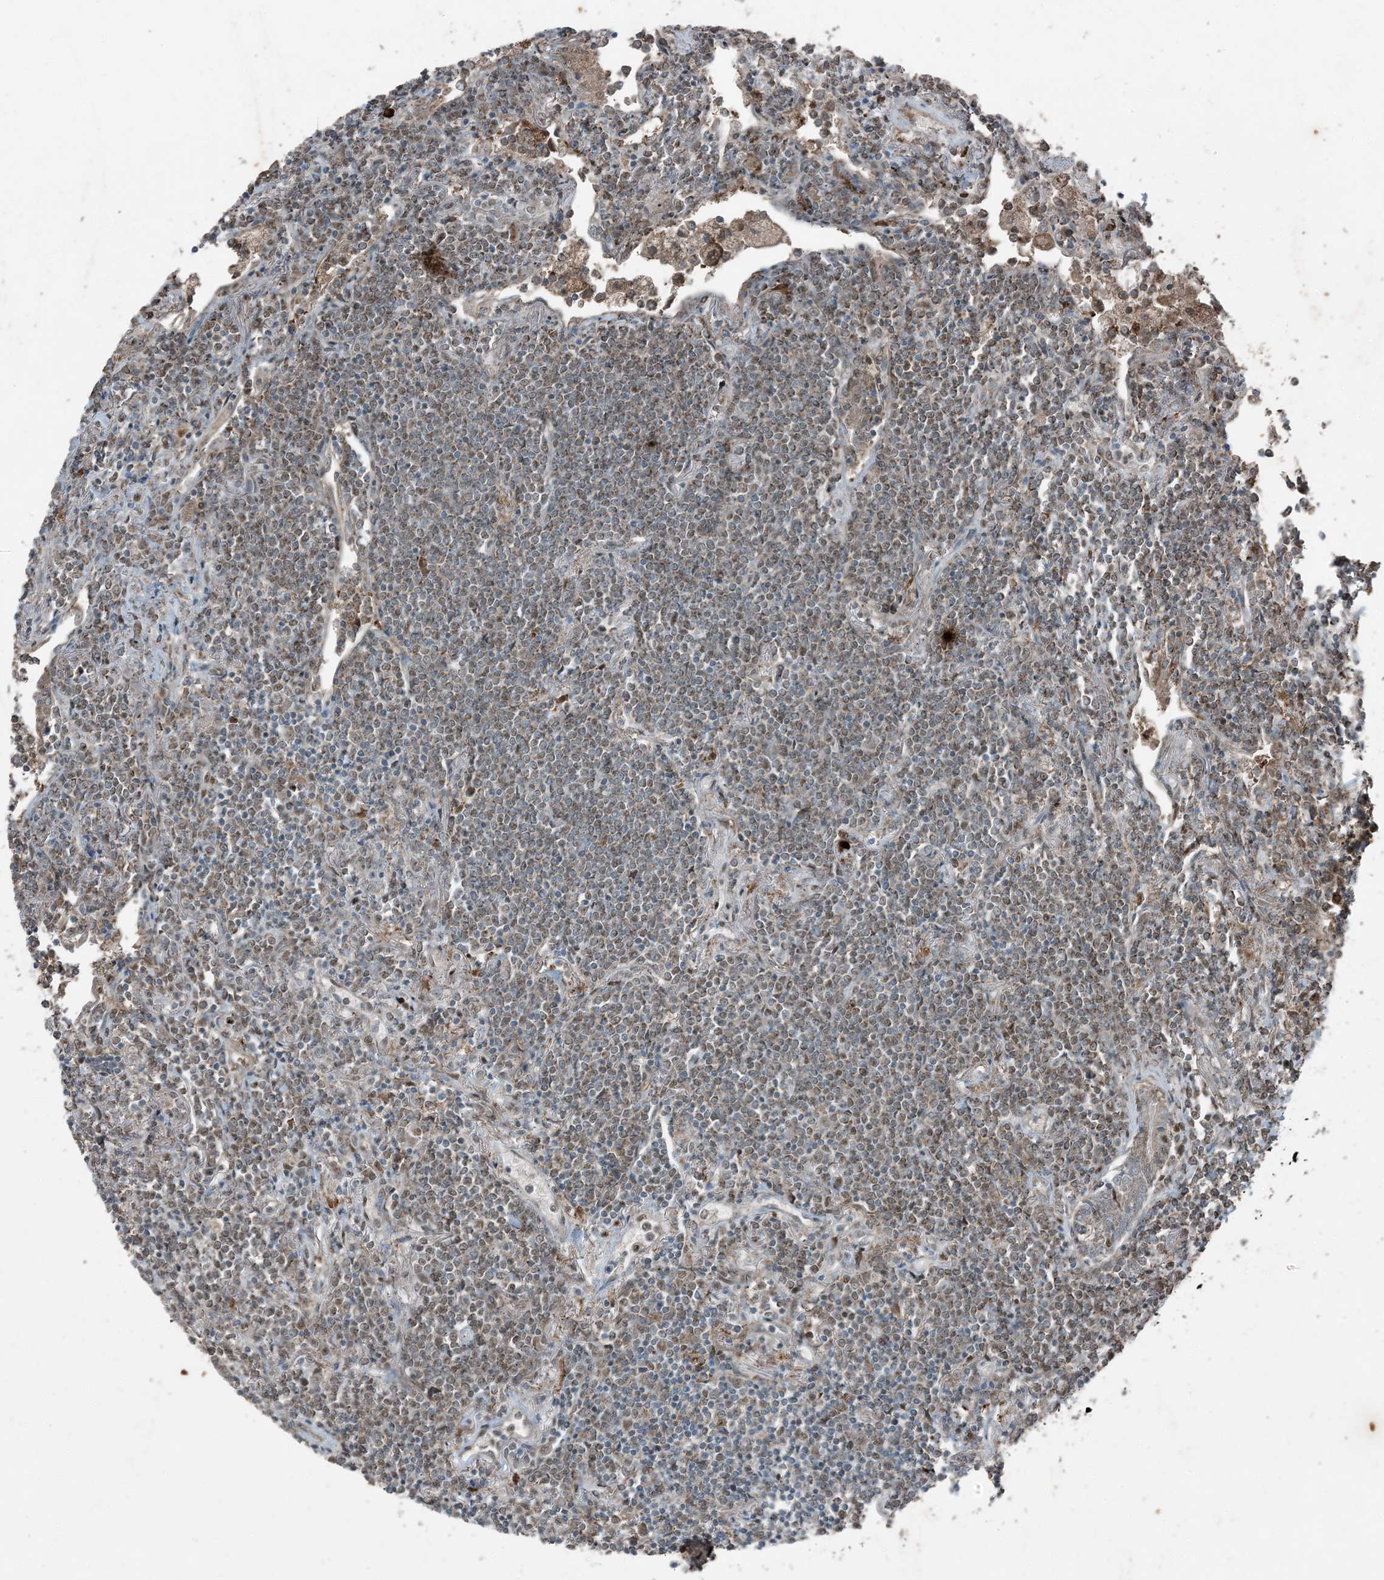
{"staining": {"intensity": "weak", "quantity": "25%-75%", "location": "cytoplasmic/membranous"}, "tissue": "lymphoma", "cell_type": "Tumor cells", "image_type": "cancer", "snomed": [{"axis": "morphology", "description": "Malignant lymphoma, non-Hodgkin's type, Low grade"}, {"axis": "topography", "description": "Lung"}], "caption": "Immunohistochemical staining of human malignant lymphoma, non-Hodgkin's type (low-grade) shows low levels of weak cytoplasmic/membranous protein expression in approximately 25%-75% of tumor cells.", "gene": "TADA2B", "patient": {"sex": "female", "age": 71}}